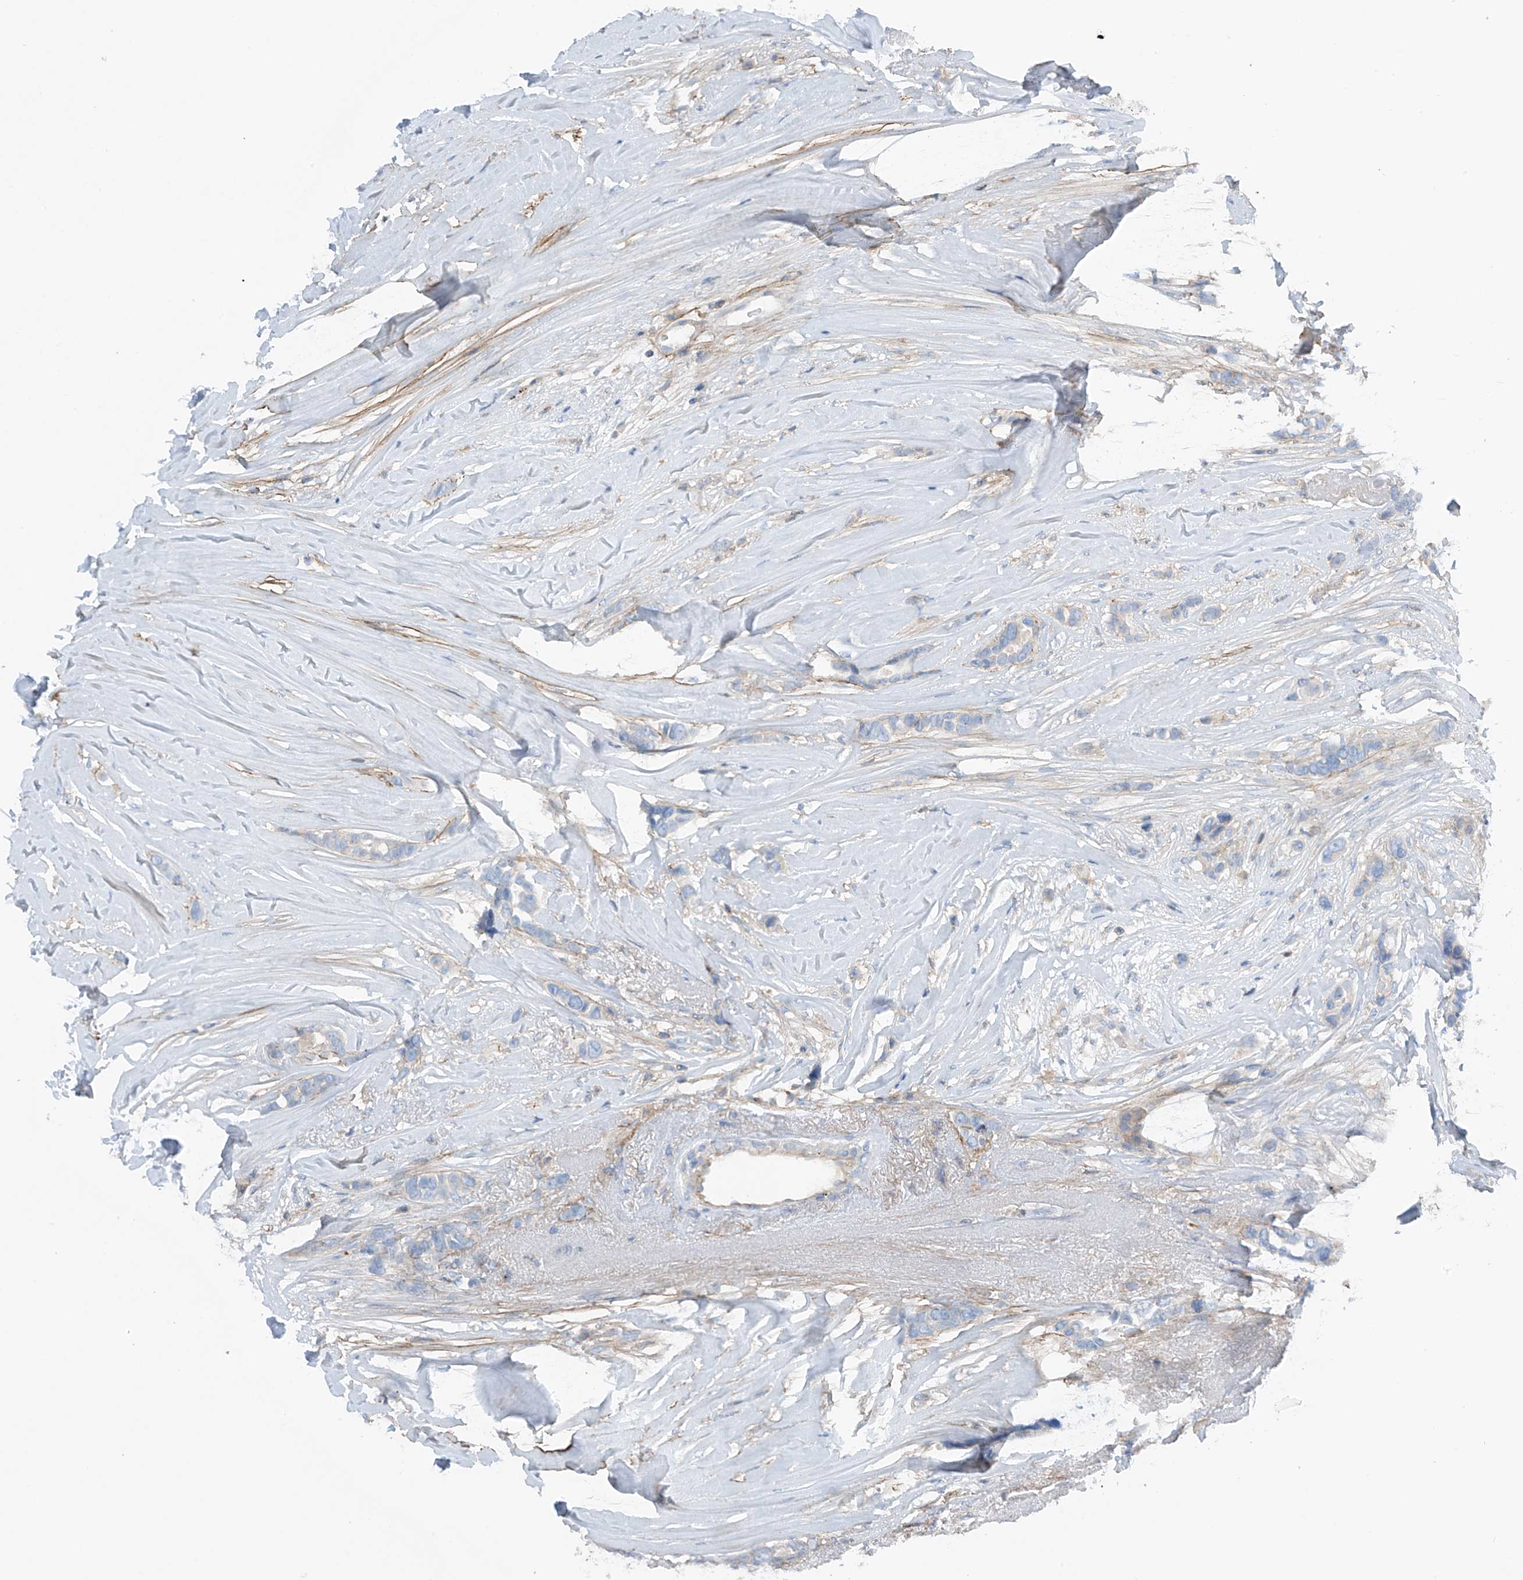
{"staining": {"intensity": "negative", "quantity": "none", "location": "none"}, "tissue": "breast cancer", "cell_type": "Tumor cells", "image_type": "cancer", "snomed": [{"axis": "morphology", "description": "Lobular carcinoma"}, {"axis": "topography", "description": "Breast"}], "caption": "The histopathology image displays no significant staining in tumor cells of breast lobular carcinoma.", "gene": "NALCN", "patient": {"sex": "female", "age": 51}}